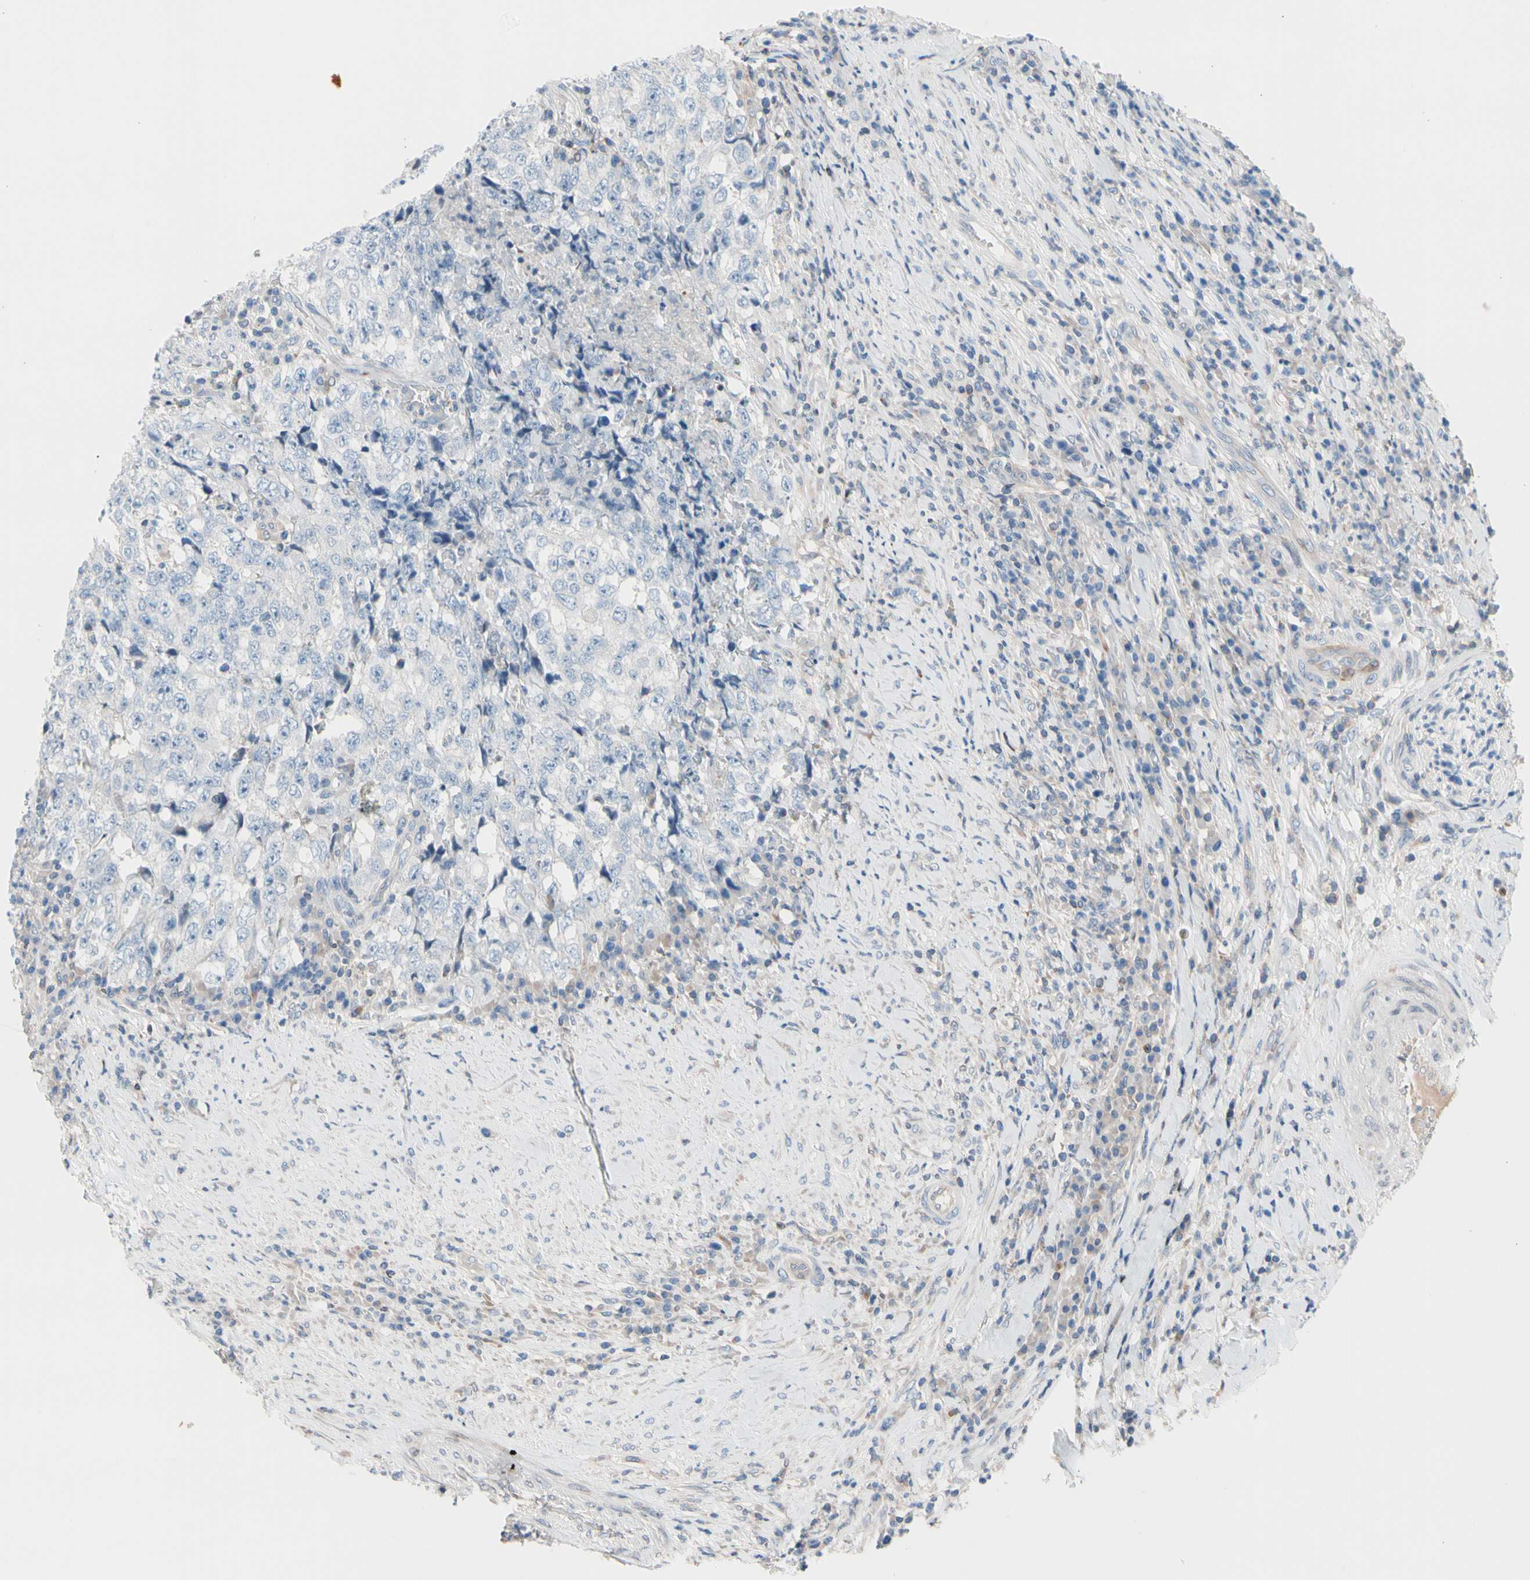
{"staining": {"intensity": "weak", "quantity": "<25%", "location": "cytoplasmic/membranous"}, "tissue": "testis cancer", "cell_type": "Tumor cells", "image_type": "cancer", "snomed": [{"axis": "morphology", "description": "Necrosis, NOS"}, {"axis": "morphology", "description": "Carcinoma, Embryonal, NOS"}, {"axis": "topography", "description": "Testis"}], "caption": "Tumor cells are negative for brown protein staining in embryonal carcinoma (testis).", "gene": "MAP3K3", "patient": {"sex": "male", "age": 19}}